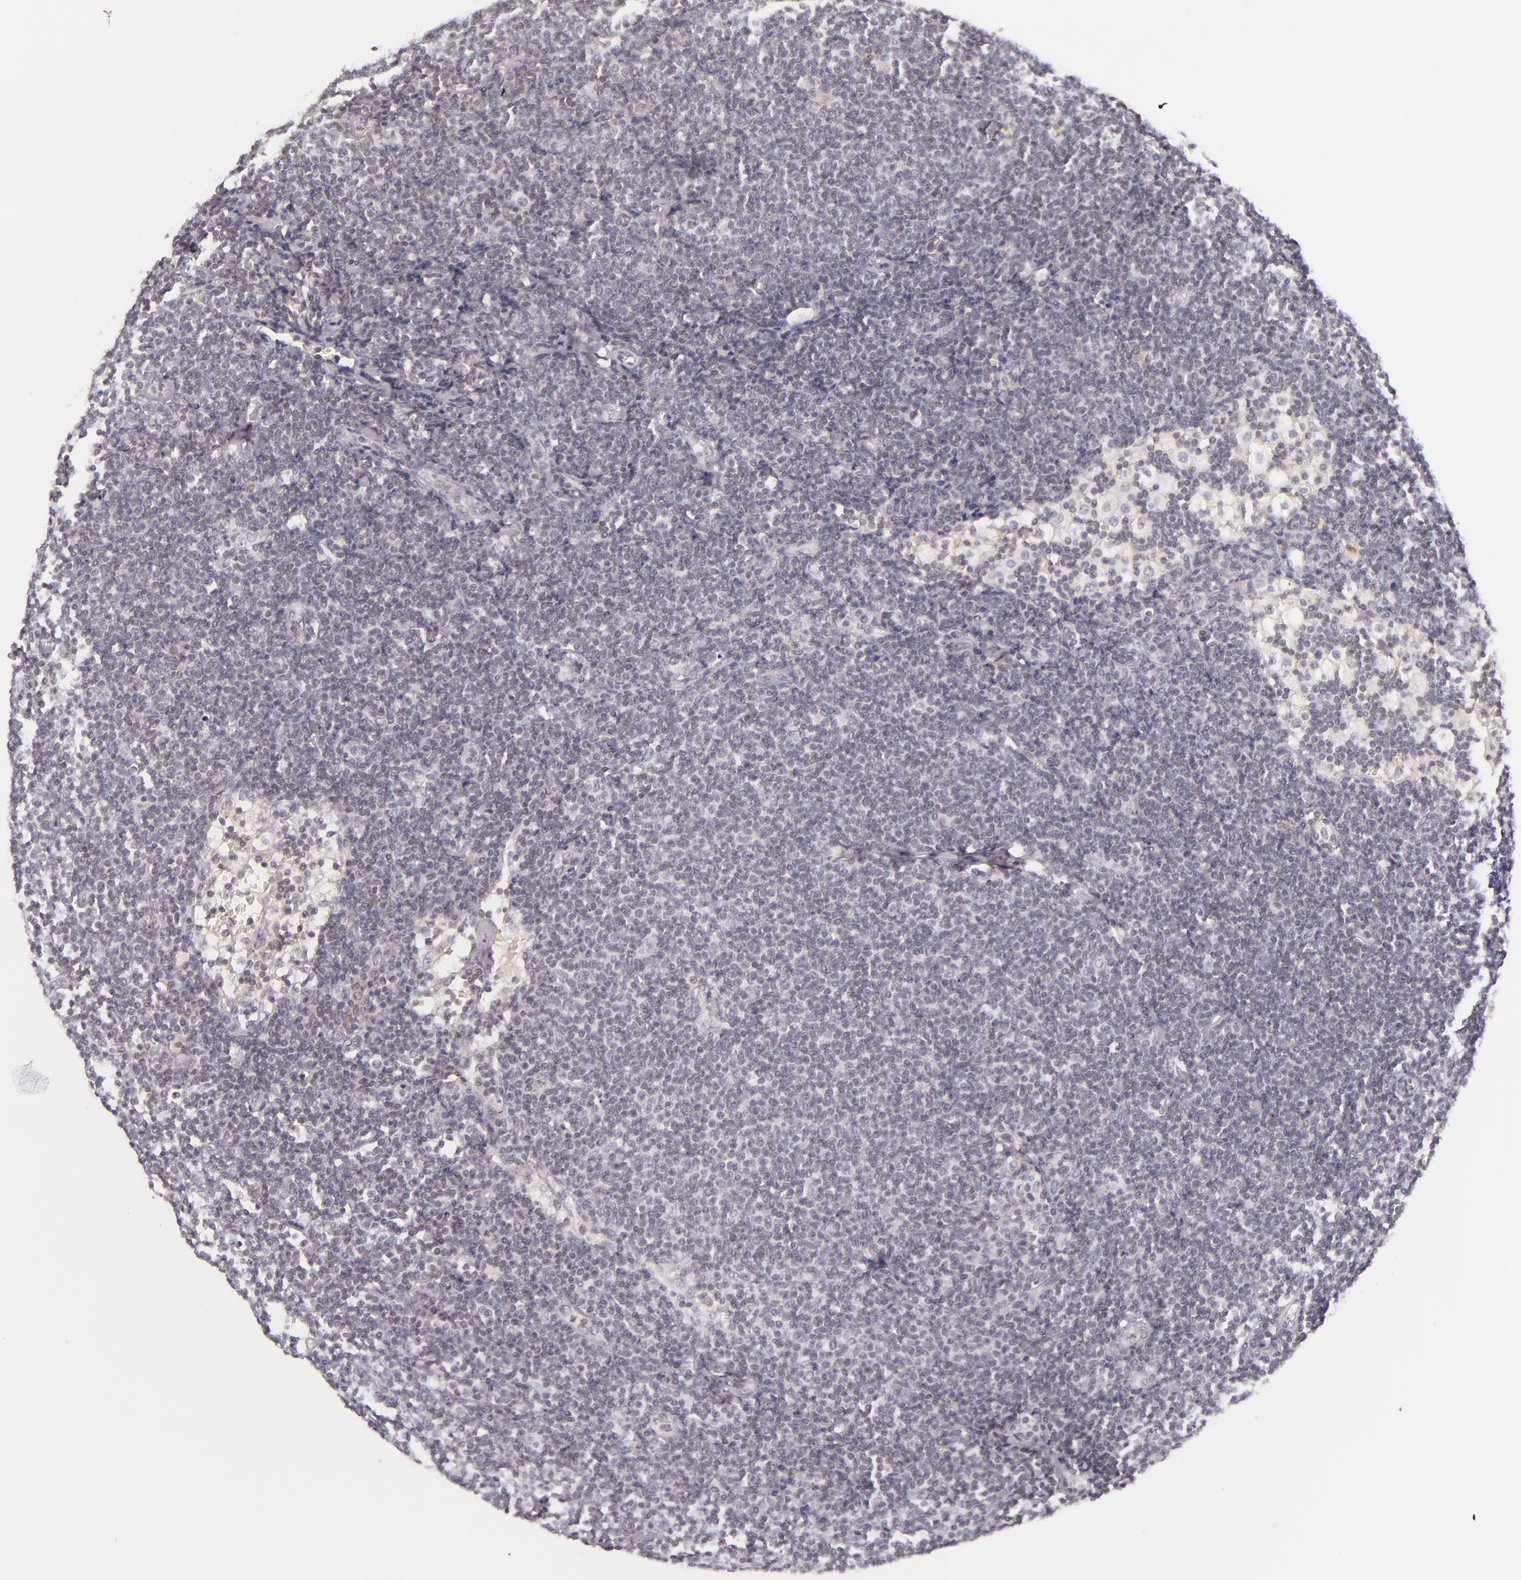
{"staining": {"intensity": "weak", "quantity": "<25%", "location": "cytoplasmic/membranous"}, "tissue": "lymphoma", "cell_type": "Tumor cells", "image_type": "cancer", "snomed": [{"axis": "morphology", "description": "Malignant lymphoma, non-Hodgkin's type, Low grade"}, {"axis": "topography", "description": "Lymph node"}], "caption": "This is an IHC micrograph of human lymphoma. There is no expression in tumor cells.", "gene": "CASP8", "patient": {"sex": "male", "age": 65}}